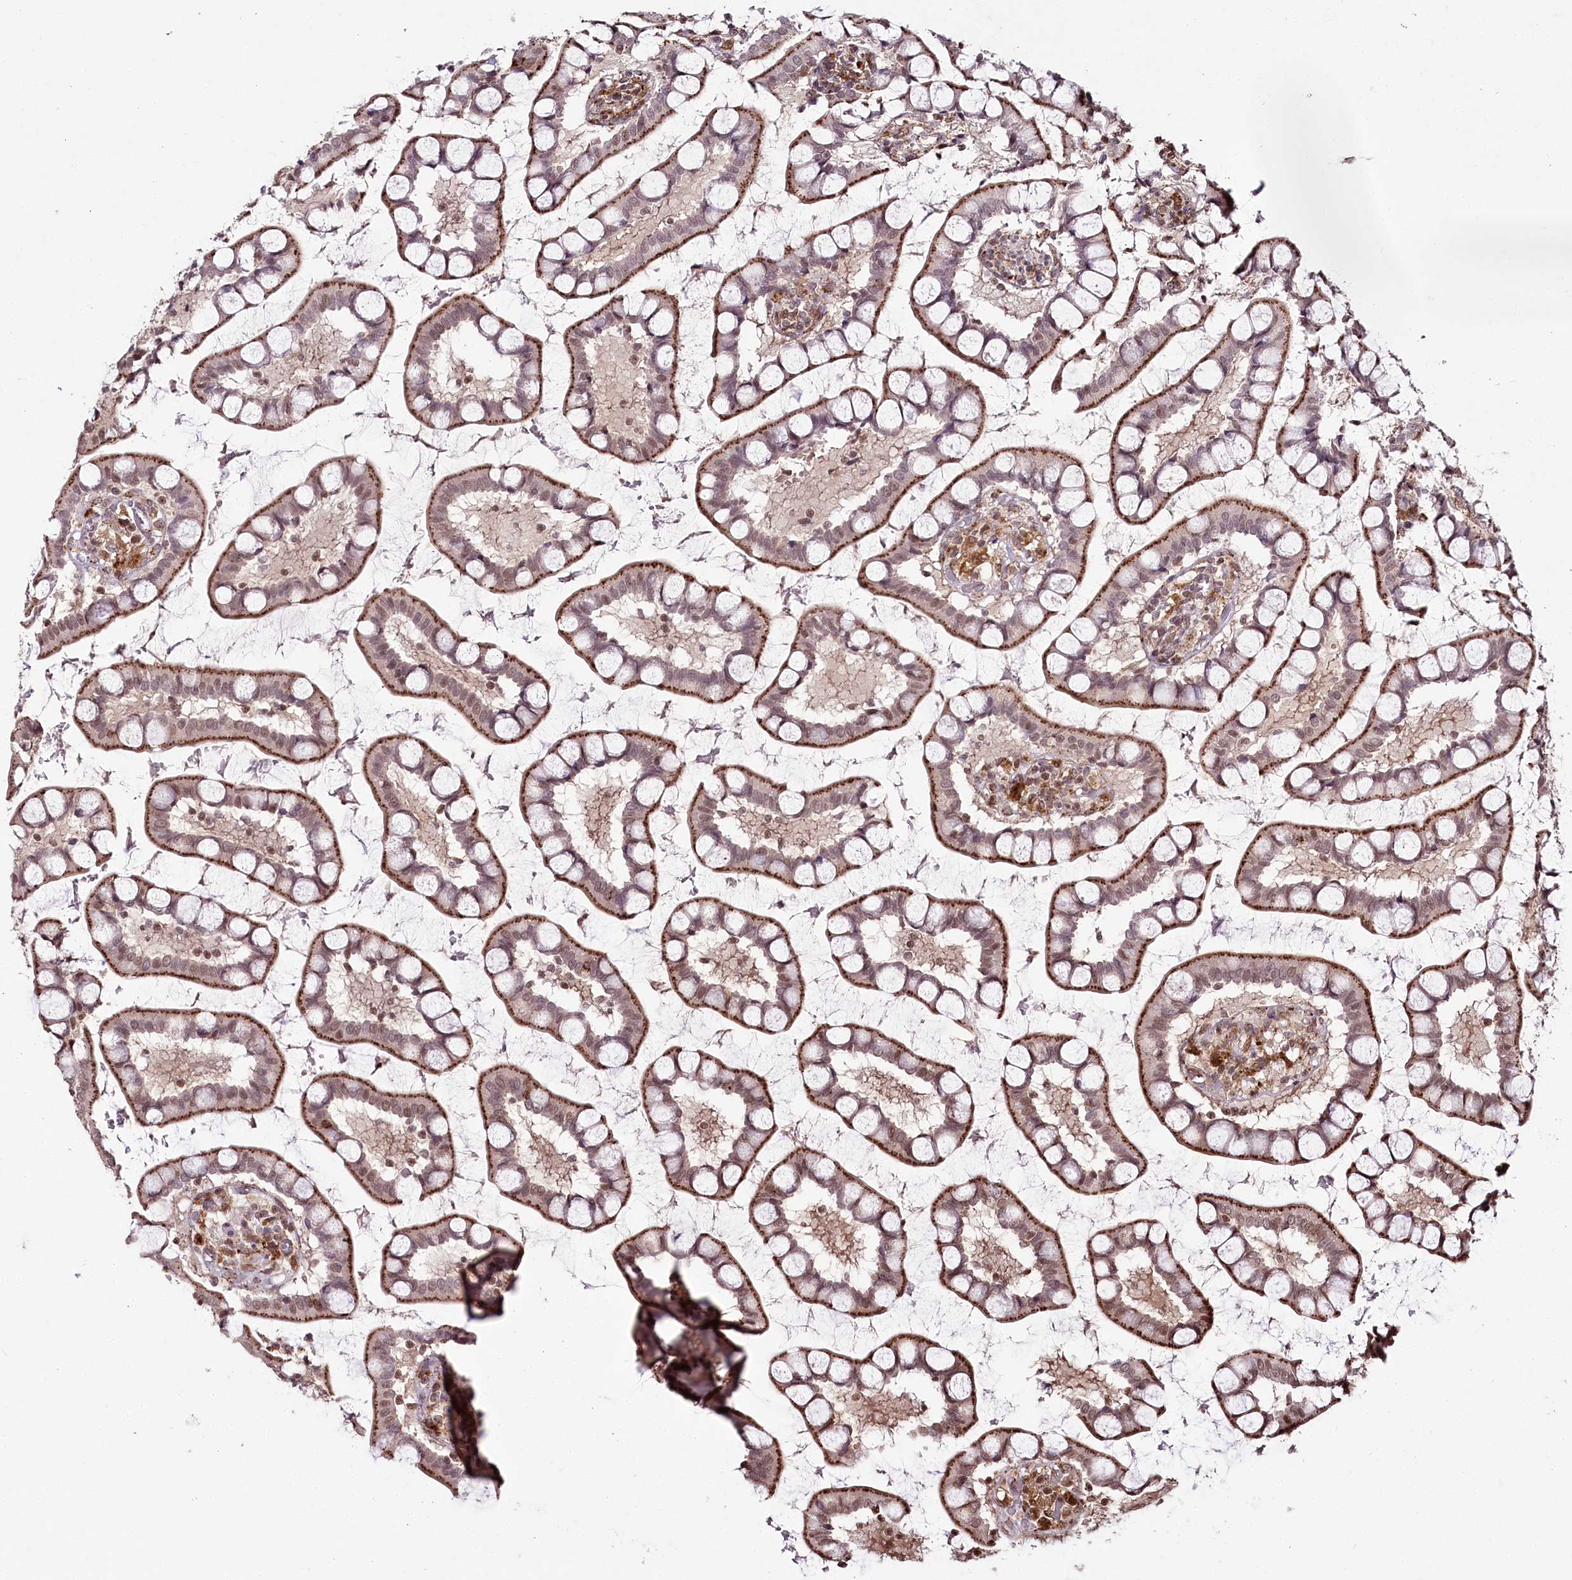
{"staining": {"intensity": "moderate", "quantity": ">75%", "location": "cytoplasmic/membranous,nuclear"}, "tissue": "small intestine", "cell_type": "Glandular cells", "image_type": "normal", "snomed": [{"axis": "morphology", "description": "Normal tissue, NOS"}, {"axis": "topography", "description": "Small intestine"}], "caption": "Glandular cells show moderate cytoplasmic/membranous,nuclear expression in about >75% of cells in unremarkable small intestine.", "gene": "HOXC8", "patient": {"sex": "male", "age": 52}}